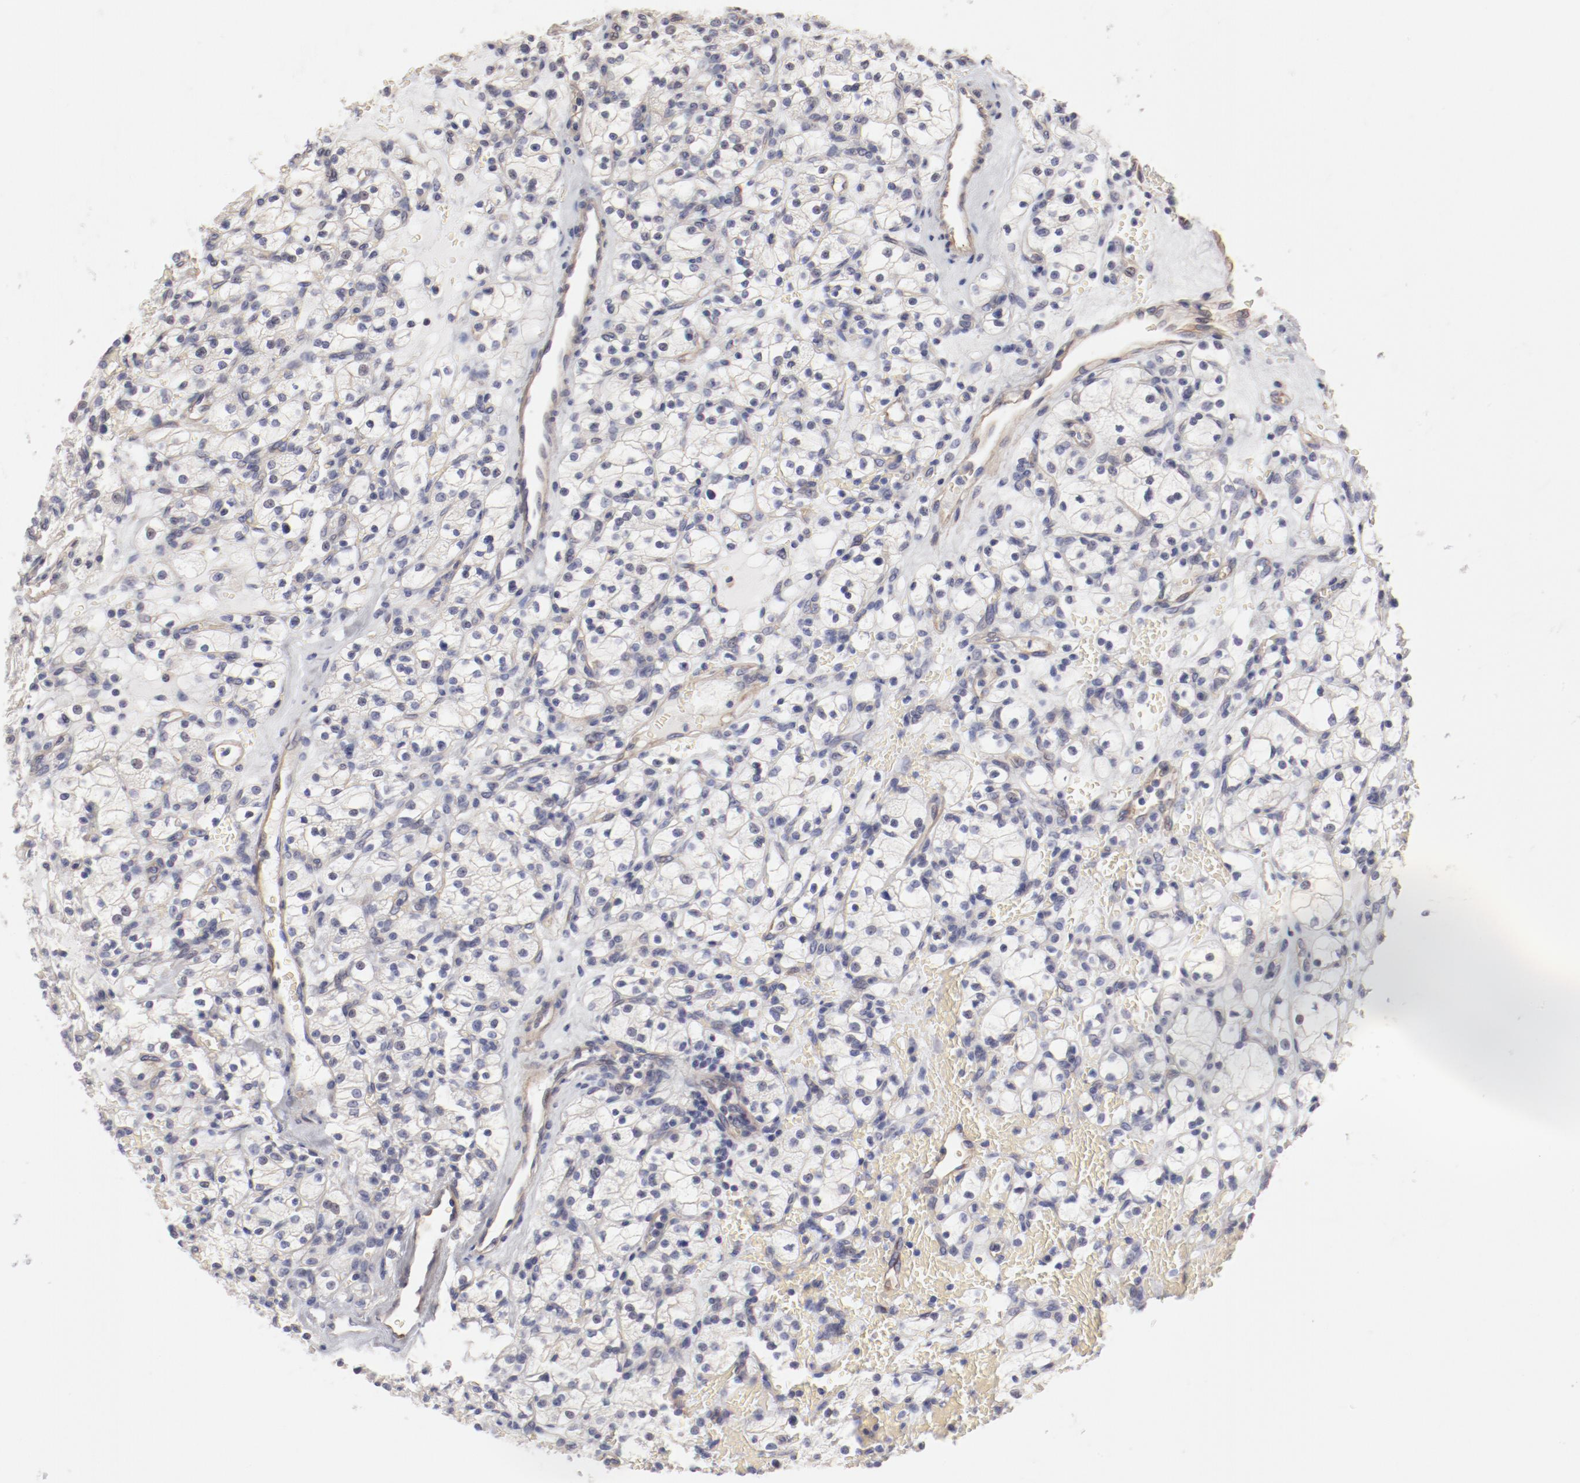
{"staining": {"intensity": "negative", "quantity": "none", "location": "none"}, "tissue": "renal cancer", "cell_type": "Tumor cells", "image_type": "cancer", "snomed": [{"axis": "morphology", "description": "Adenocarcinoma, NOS"}, {"axis": "topography", "description": "Kidney"}], "caption": "The immunohistochemistry (IHC) micrograph has no significant expression in tumor cells of renal adenocarcinoma tissue.", "gene": "LAX1", "patient": {"sex": "female", "age": 83}}